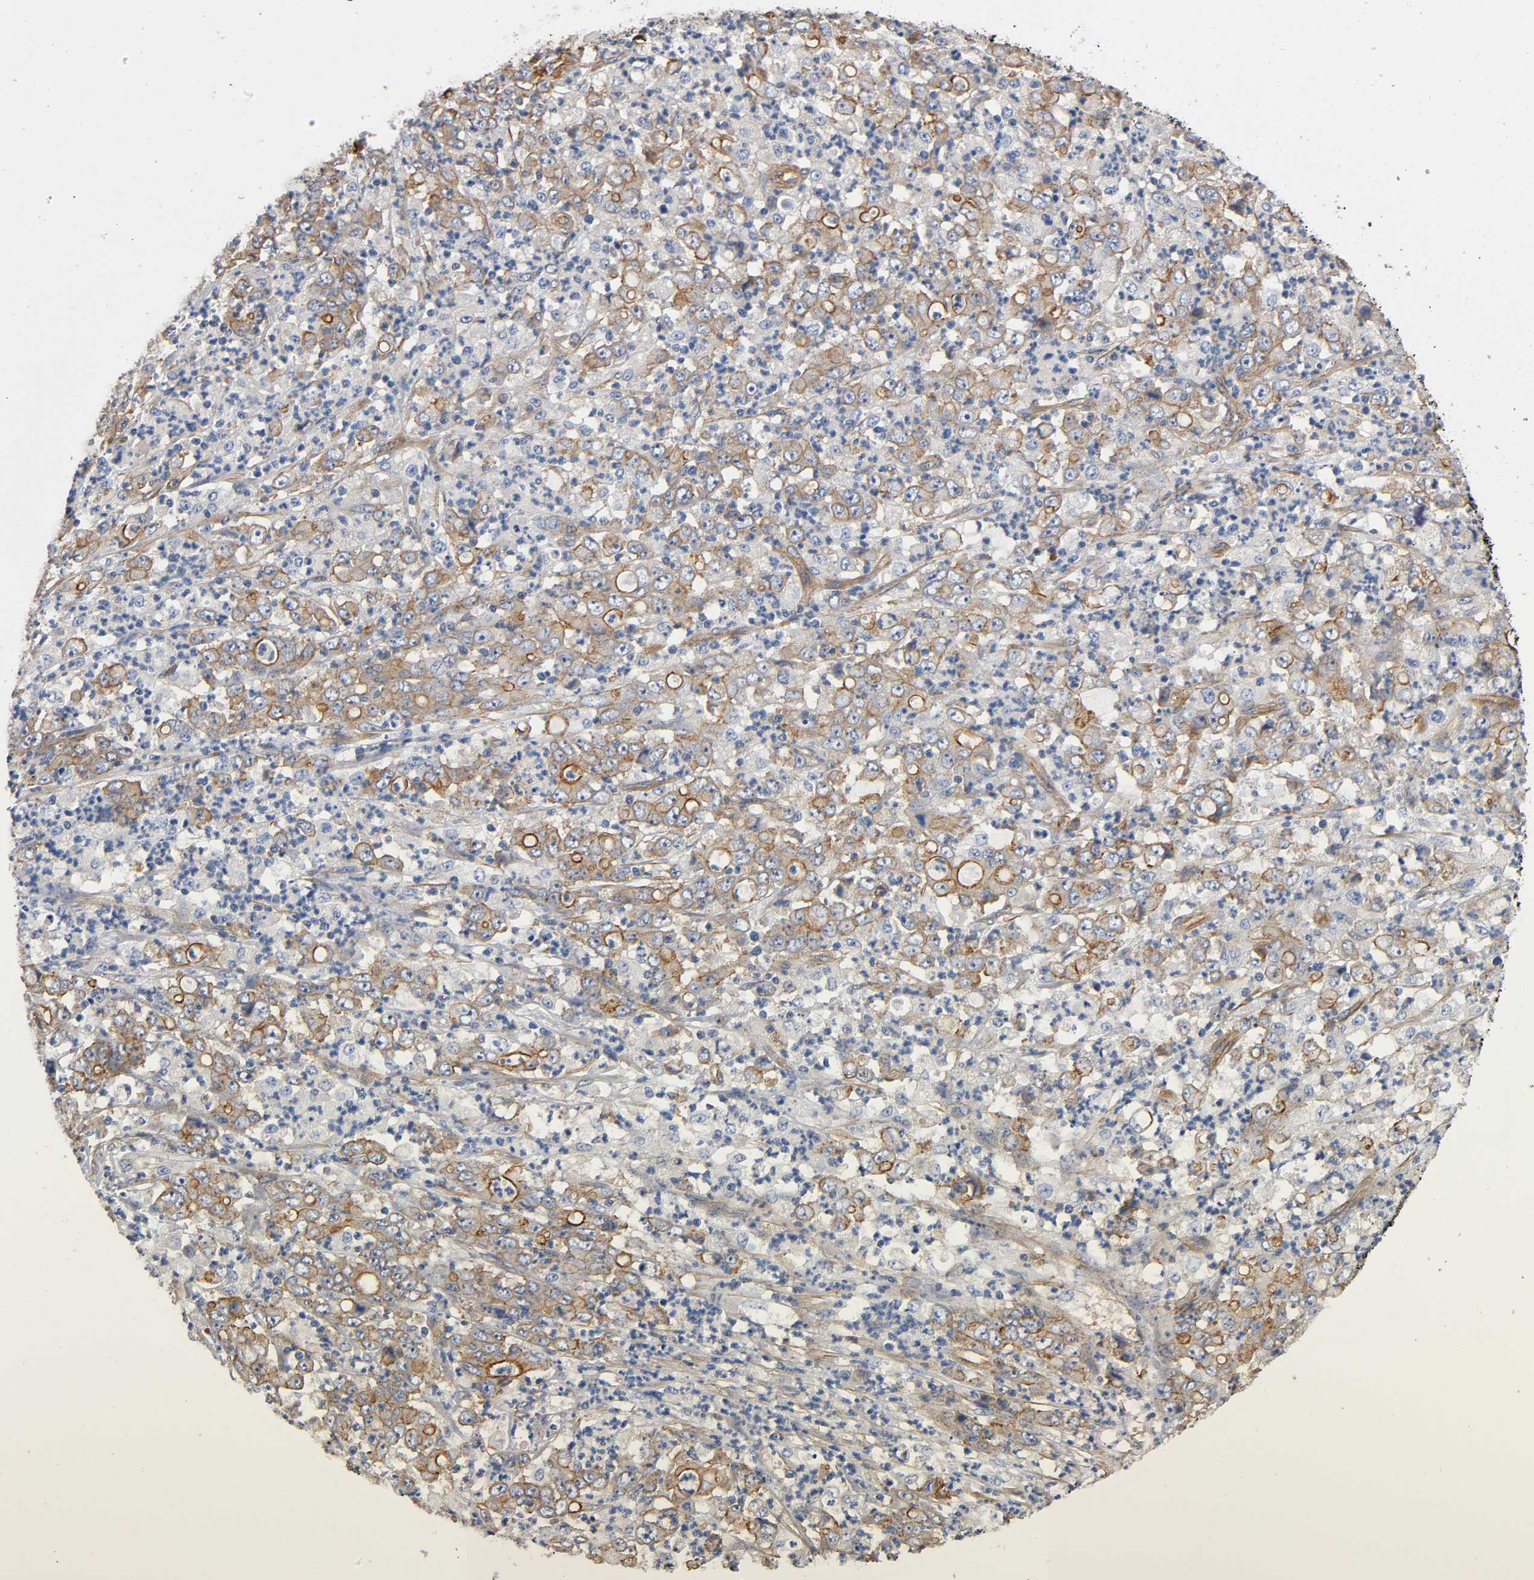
{"staining": {"intensity": "moderate", "quantity": ">75%", "location": "cytoplasmic/membranous"}, "tissue": "stomach cancer", "cell_type": "Tumor cells", "image_type": "cancer", "snomed": [{"axis": "morphology", "description": "Adenocarcinoma, NOS"}, {"axis": "topography", "description": "Stomach, lower"}], "caption": "Stomach cancer was stained to show a protein in brown. There is medium levels of moderate cytoplasmic/membranous staining in approximately >75% of tumor cells.", "gene": "MARS1", "patient": {"sex": "female", "age": 71}}